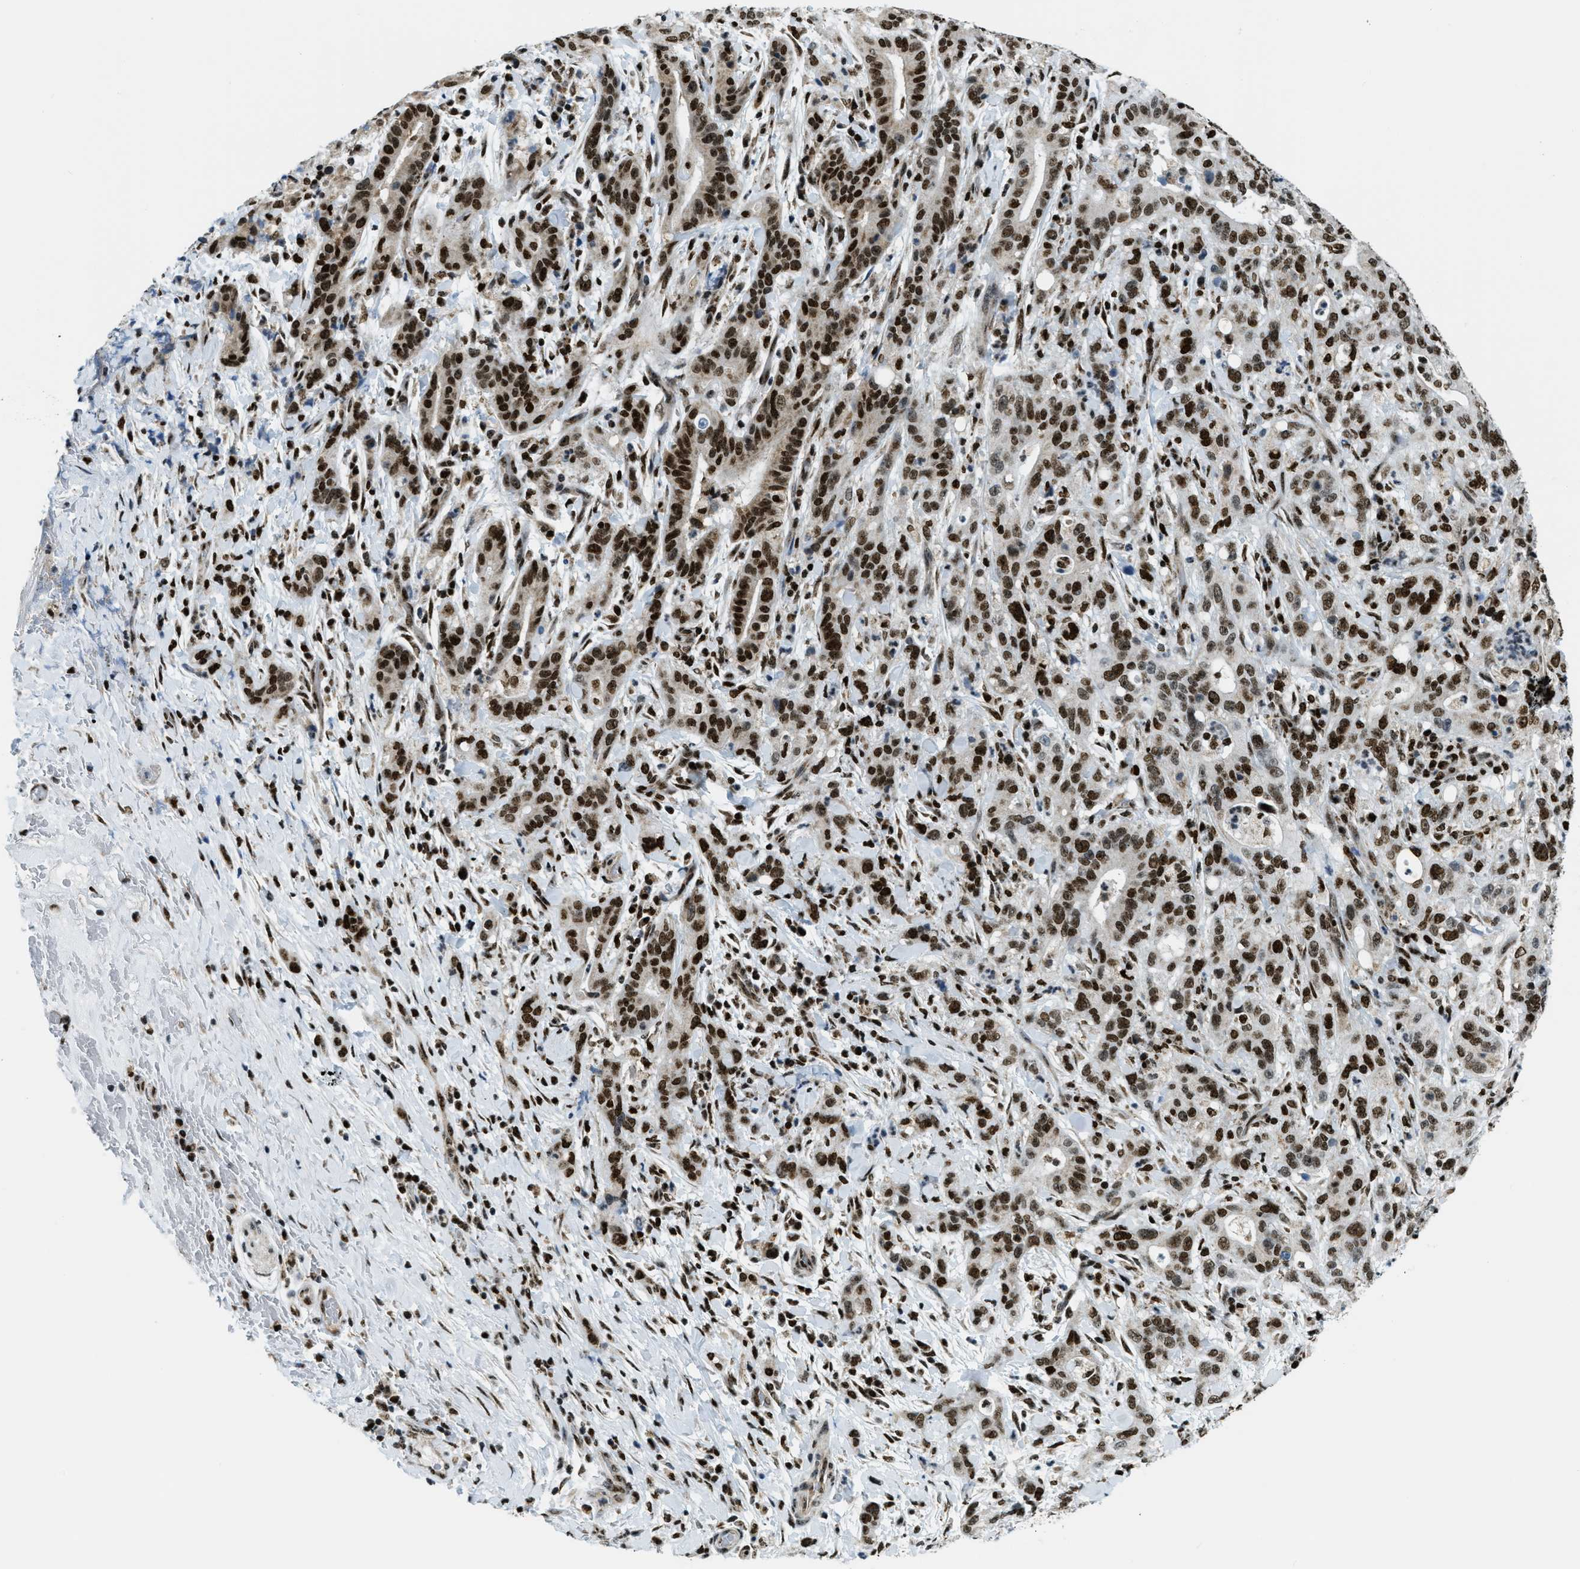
{"staining": {"intensity": "strong", "quantity": ">75%", "location": "cytoplasmic/membranous,nuclear"}, "tissue": "liver cancer", "cell_type": "Tumor cells", "image_type": "cancer", "snomed": [{"axis": "morphology", "description": "Cholangiocarcinoma"}, {"axis": "topography", "description": "Liver"}], "caption": "This is a histology image of immunohistochemistry (IHC) staining of cholangiocarcinoma (liver), which shows strong expression in the cytoplasmic/membranous and nuclear of tumor cells.", "gene": "SP100", "patient": {"sex": "female", "age": 38}}